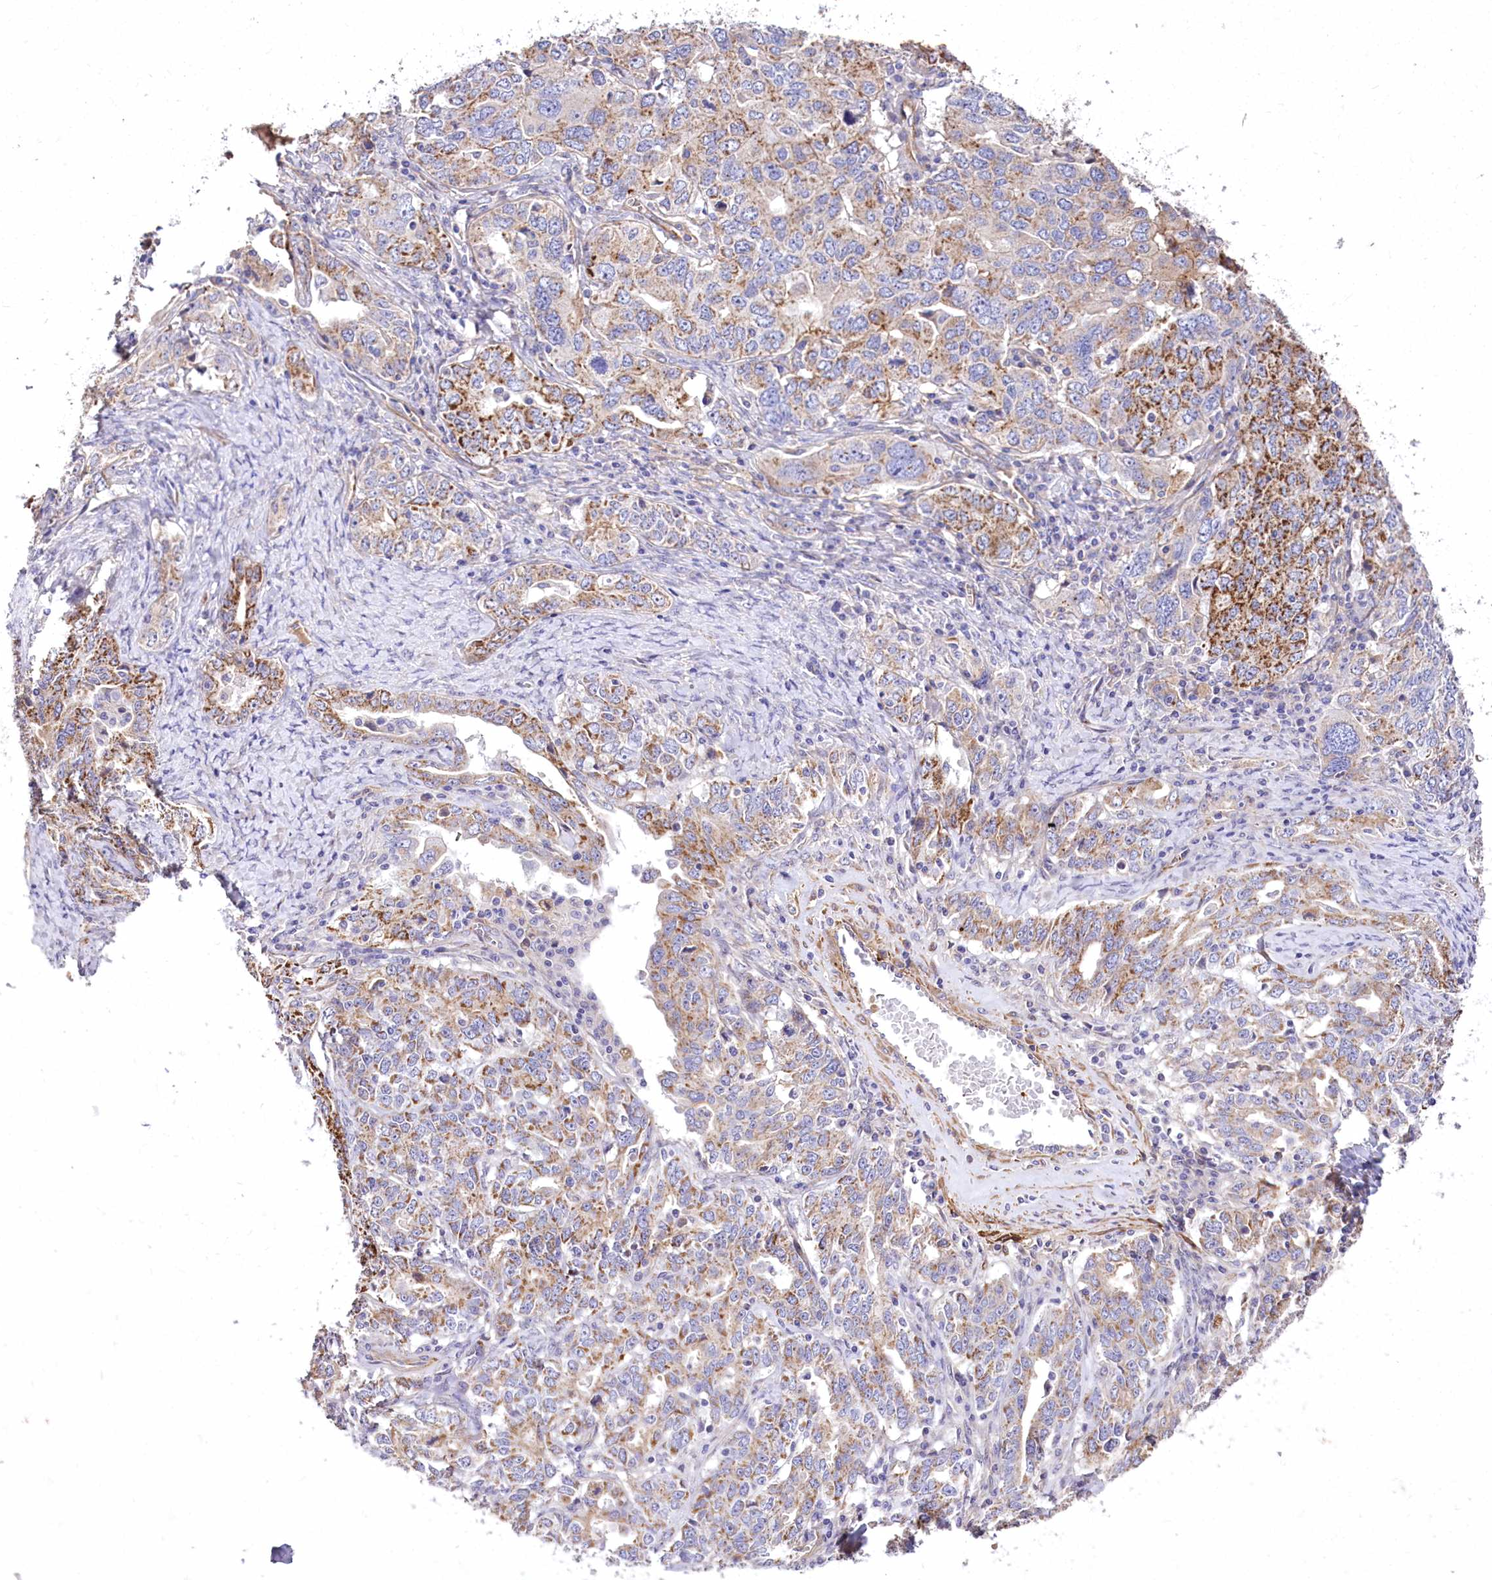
{"staining": {"intensity": "moderate", "quantity": ">75%", "location": "cytoplasmic/membranous"}, "tissue": "ovarian cancer", "cell_type": "Tumor cells", "image_type": "cancer", "snomed": [{"axis": "morphology", "description": "Carcinoma, endometroid"}, {"axis": "topography", "description": "Ovary"}], "caption": "High-power microscopy captured an immunohistochemistry (IHC) histopathology image of ovarian cancer, revealing moderate cytoplasmic/membranous positivity in approximately >75% of tumor cells.", "gene": "RDH16", "patient": {"sex": "female", "age": 62}}